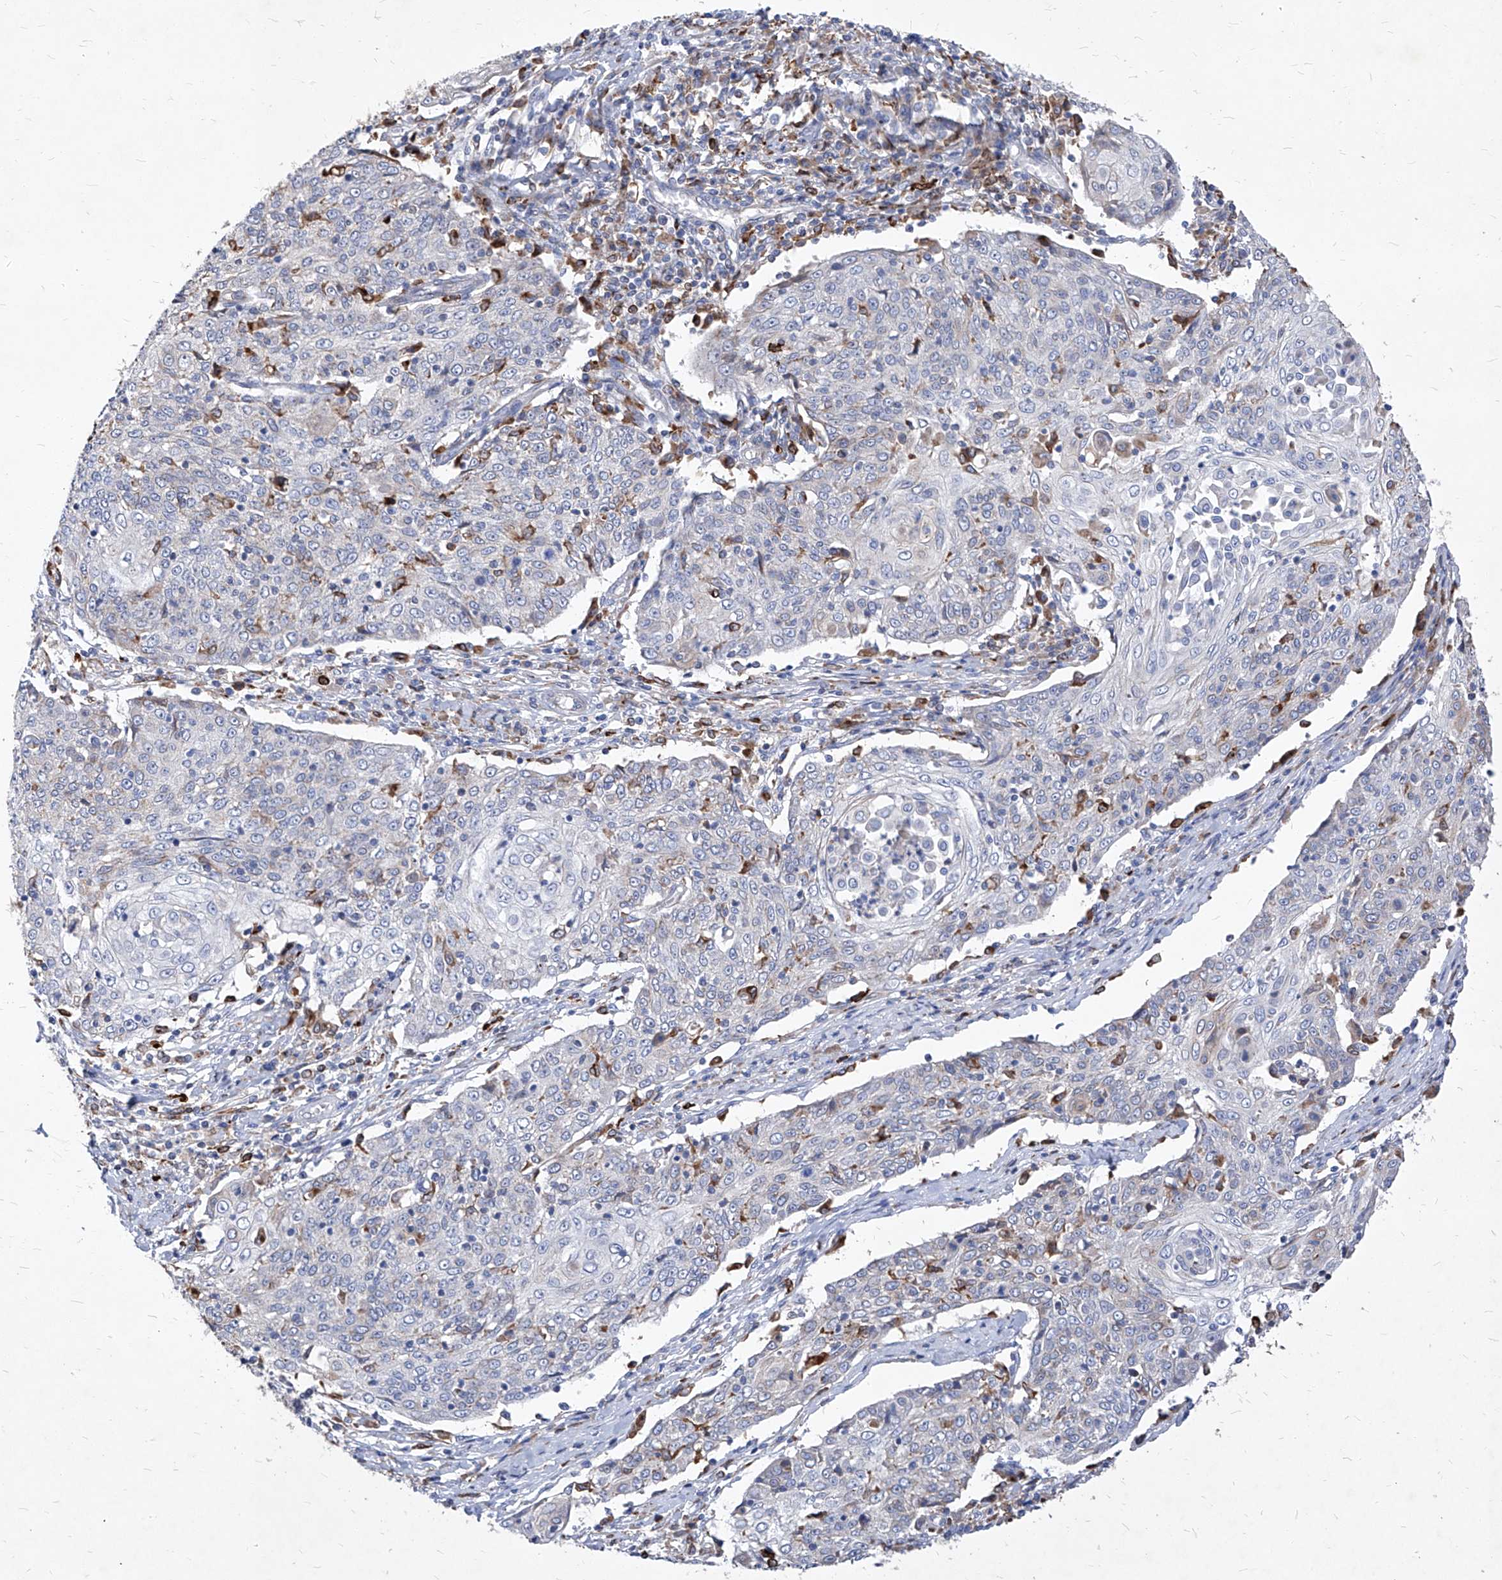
{"staining": {"intensity": "weak", "quantity": "<25%", "location": "cytoplasmic/membranous"}, "tissue": "cervical cancer", "cell_type": "Tumor cells", "image_type": "cancer", "snomed": [{"axis": "morphology", "description": "Squamous cell carcinoma, NOS"}, {"axis": "topography", "description": "Cervix"}], "caption": "High power microscopy micrograph of an immunohistochemistry histopathology image of cervical cancer (squamous cell carcinoma), revealing no significant expression in tumor cells. Brightfield microscopy of IHC stained with DAB (brown) and hematoxylin (blue), captured at high magnification.", "gene": "UBOX5", "patient": {"sex": "female", "age": 48}}